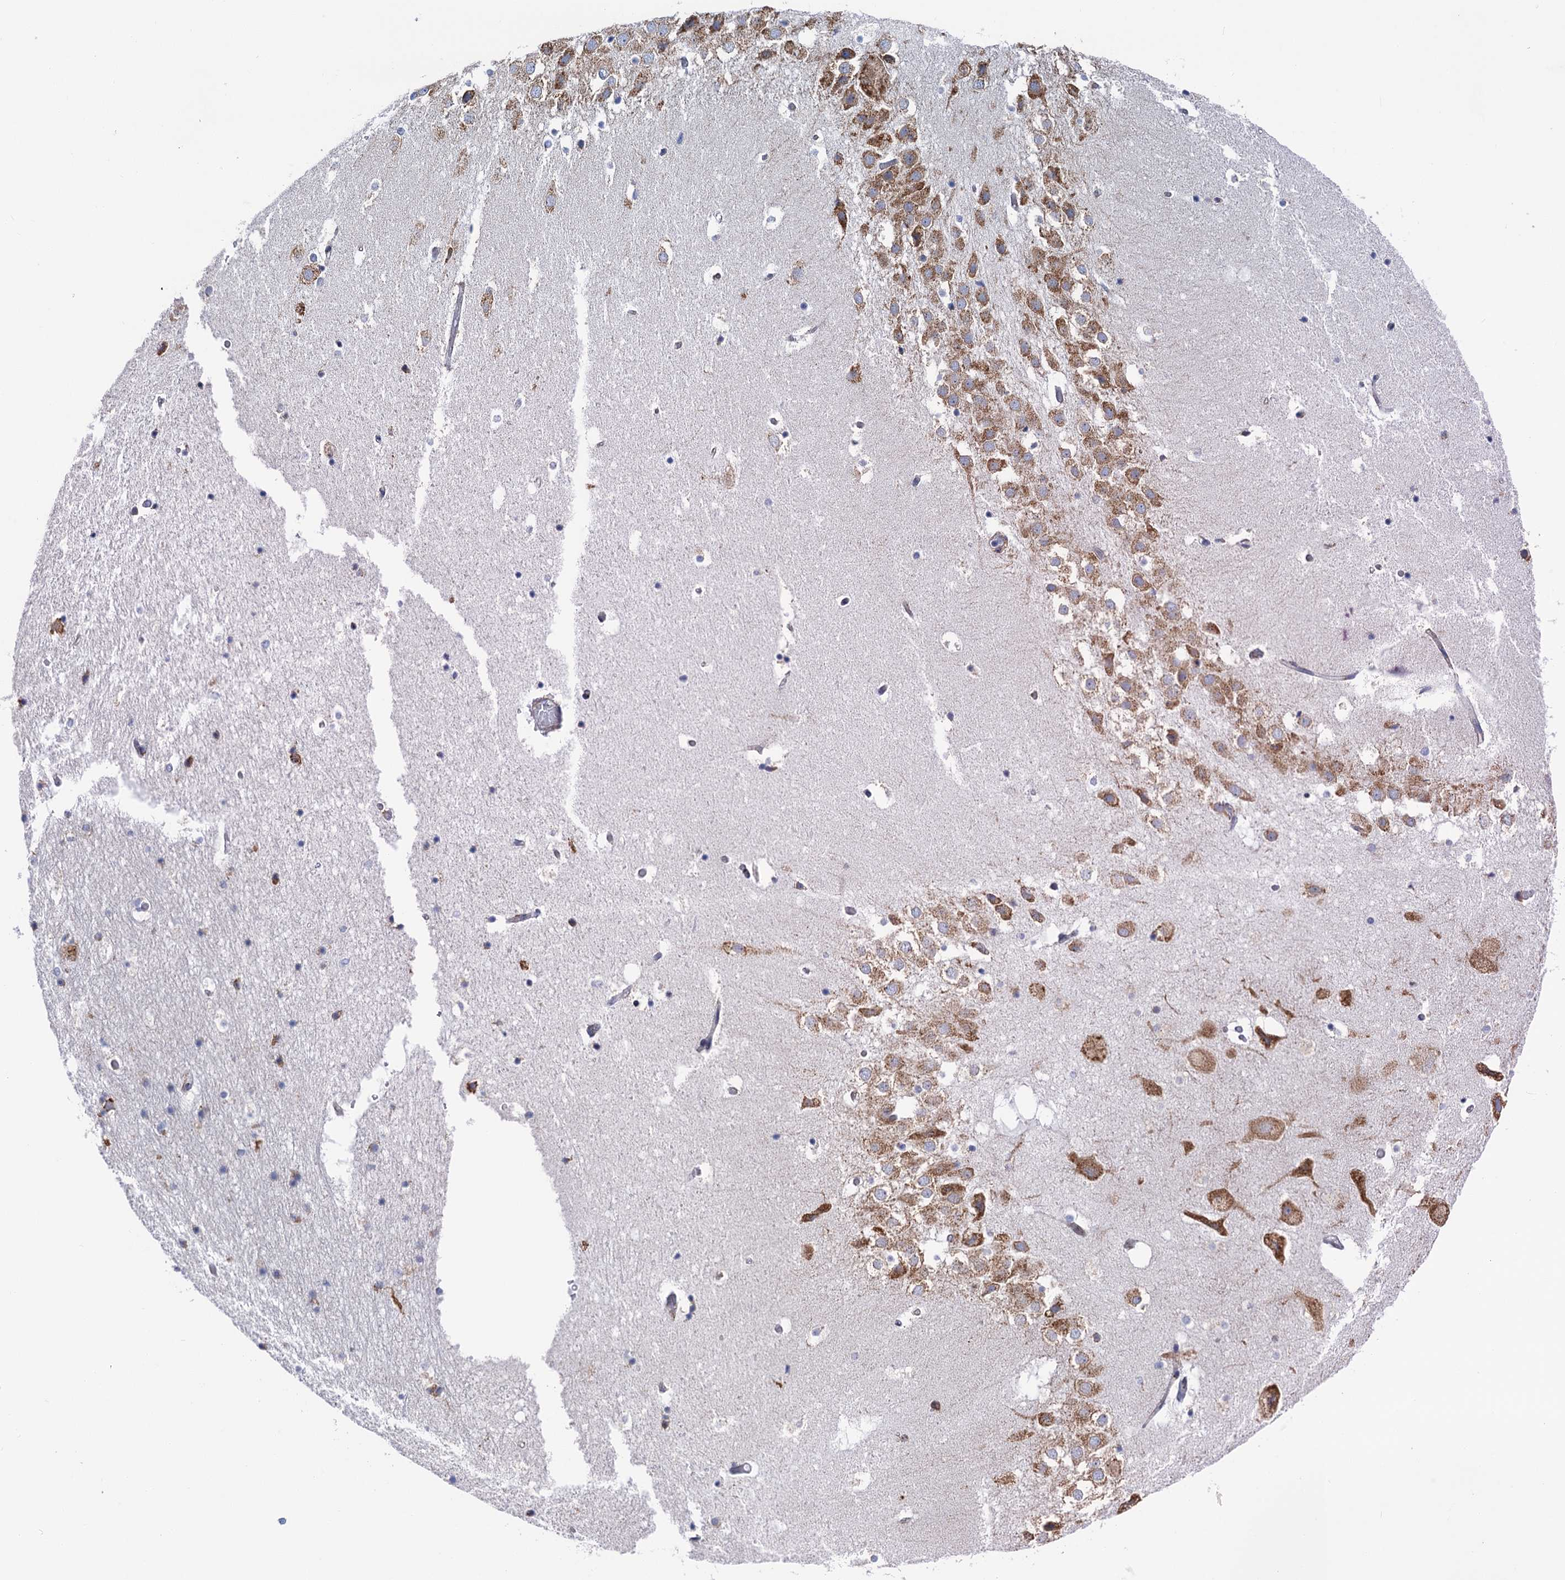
{"staining": {"intensity": "moderate", "quantity": "<25%", "location": "cytoplasmic/membranous"}, "tissue": "hippocampus", "cell_type": "Glial cells", "image_type": "normal", "snomed": [{"axis": "morphology", "description": "Normal tissue, NOS"}, {"axis": "topography", "description": "Hippocampus"}], "caption": "Immunohistochemical staining of unremarkable human hippocampus reveals <25% levels of moderate cytoplasmic/membranous protein positivity in approximately <25% of glial cells.", "gene": "SHE", "patient": {"sex": "female", "age": 52}}